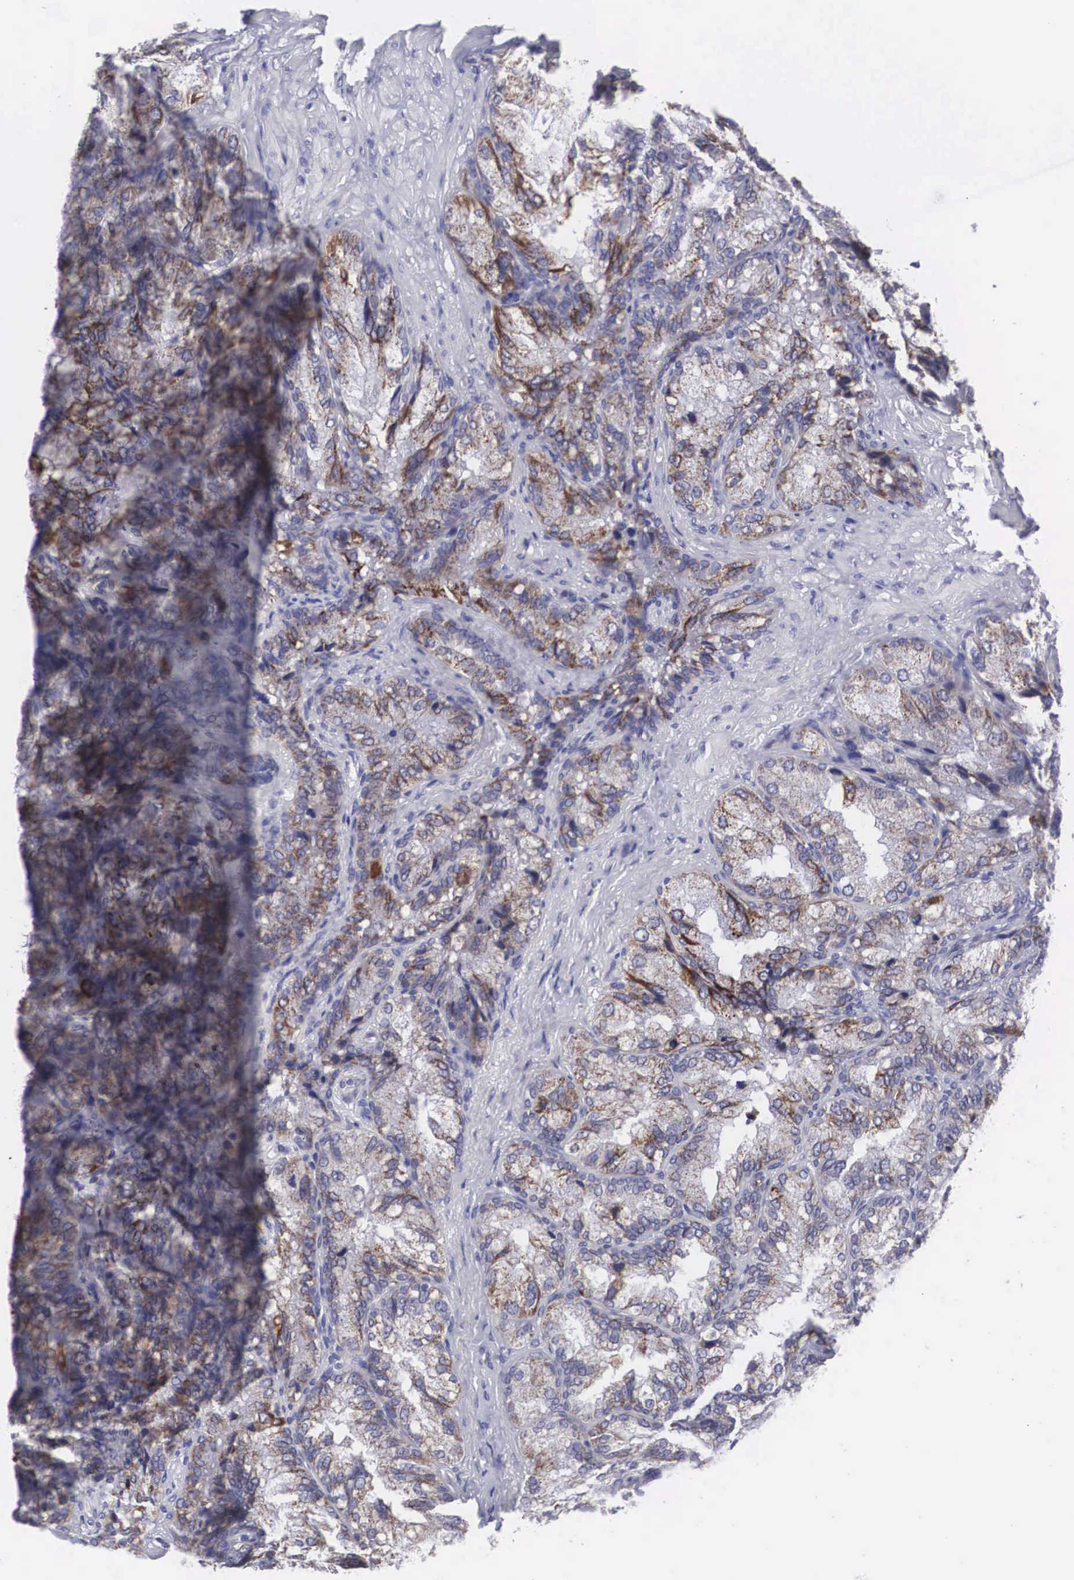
{"staining": {"intensity": "moderate", "quantity": "25%-75%", "location": "cytoplasmic/membranous"}, "tissue": "seminal vesicle", "cell_type": "Glandular cells", "image_type": "normal", "snomed": [{"axis": "morphology", "description": "Normal tissue, NOS"}, {"axis": "topography", "description": "Seminal veicle"}], "caption": "A medium amount of moderate cytoplasmic/membranous positivity is present in about 25%-75% of glandular cells in unremarkable seminal vesicle. (Brightfield microscopy of DAB IHC at high magnification).", "gene": "SOX11", "patient": {"sex": "male", "age": 69}}